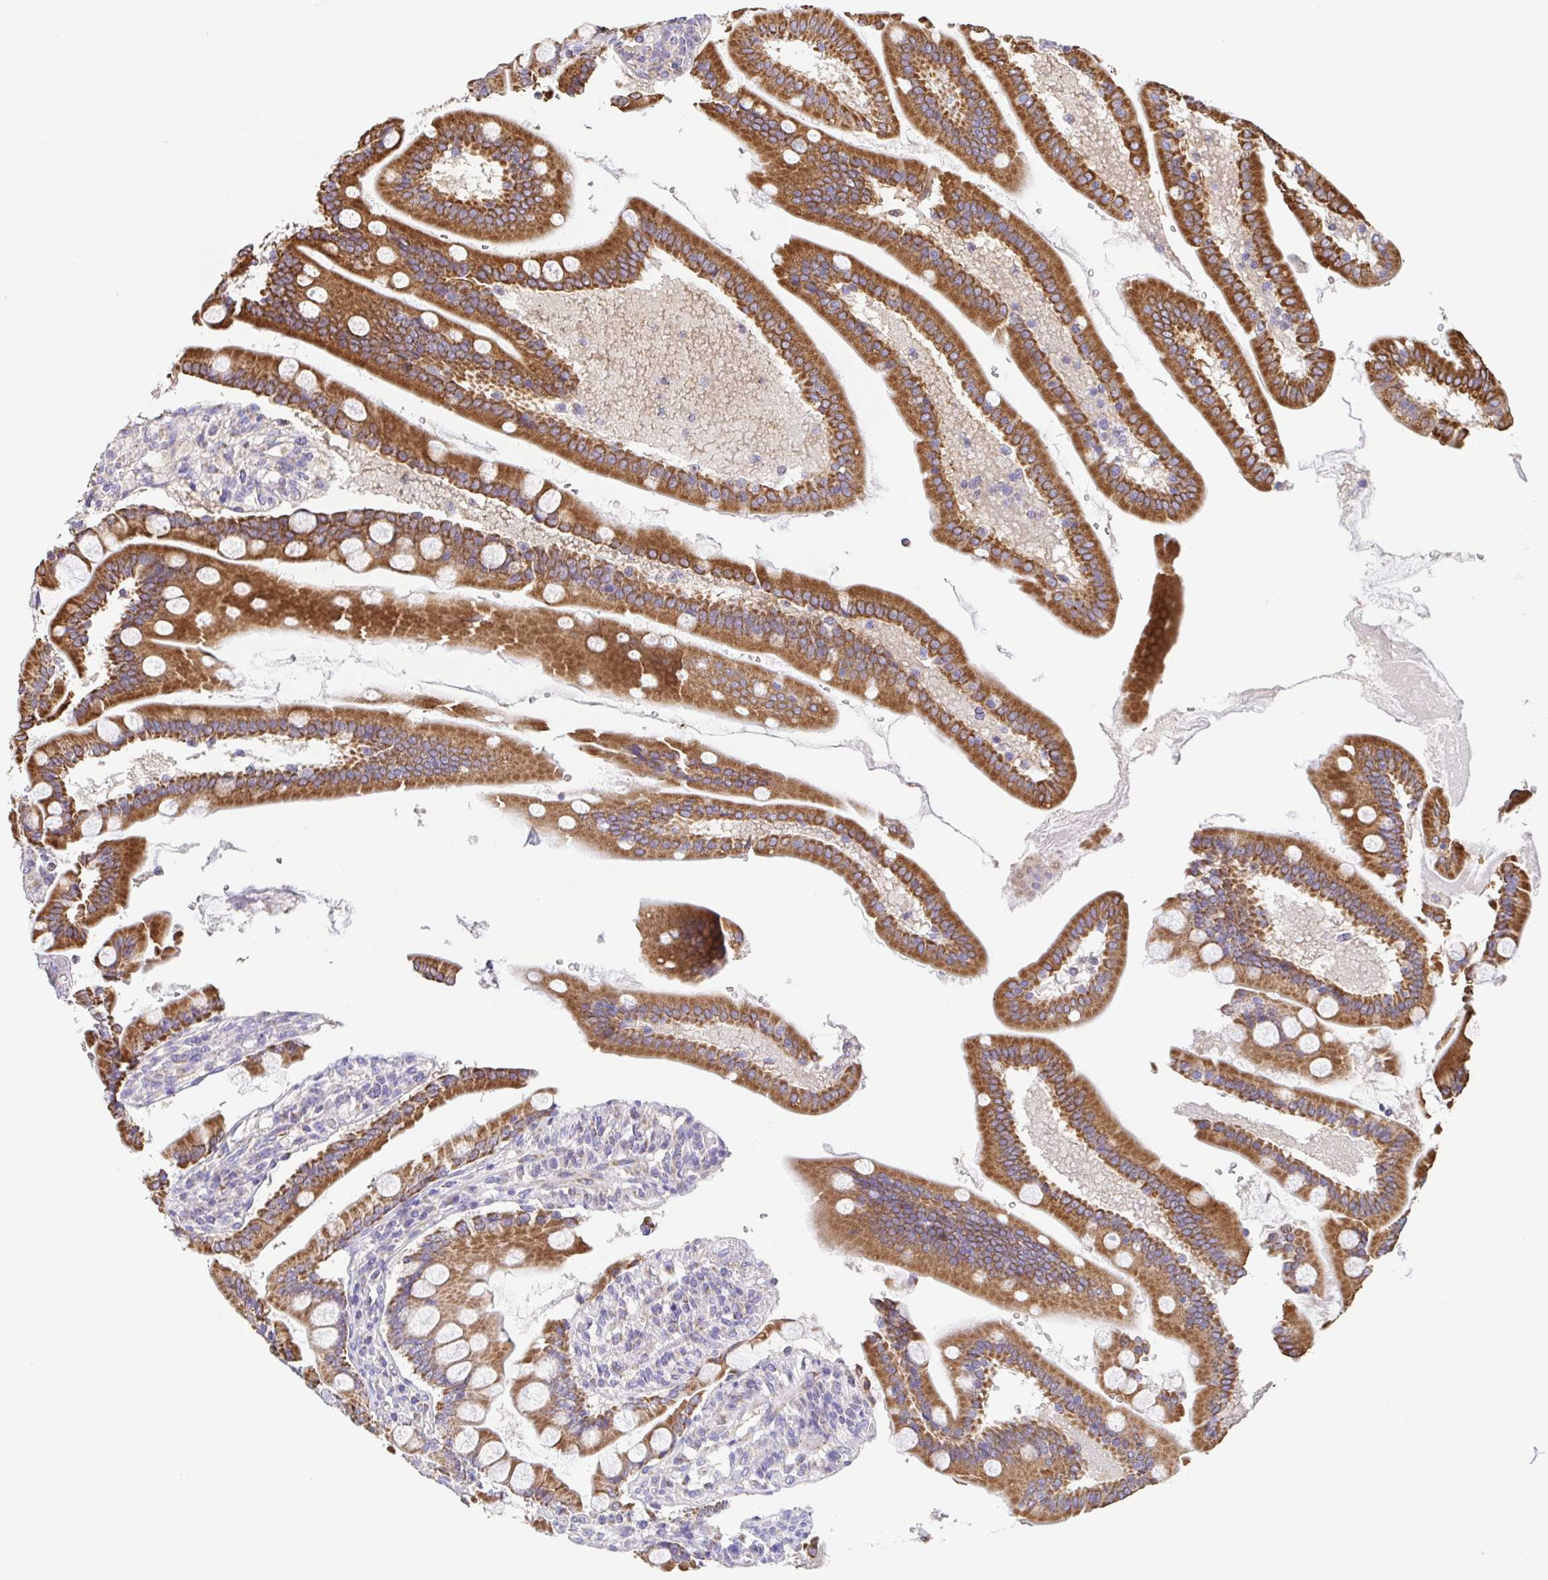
{"staining": {"intensity": "strong", "quantity": "25%-75%", "location": "cytoplasmic/membranous"}, "tissue": "duodenum", "cell_type": "Glandular cells", "image_type": "normal", "snomed": [{"axis": "morphology", "description": "Normal tissue, NOS"}, {"axis": "topography", "description": "Duodenum"}], "caption": "Immunohistochemical staining of normal duodenum displays high levels of strong cytoplasmic/membranous expression in about 25%-75% of glandular cells.", "gene": "GINM1", "patient": {"sex": "female", "age": 67}}